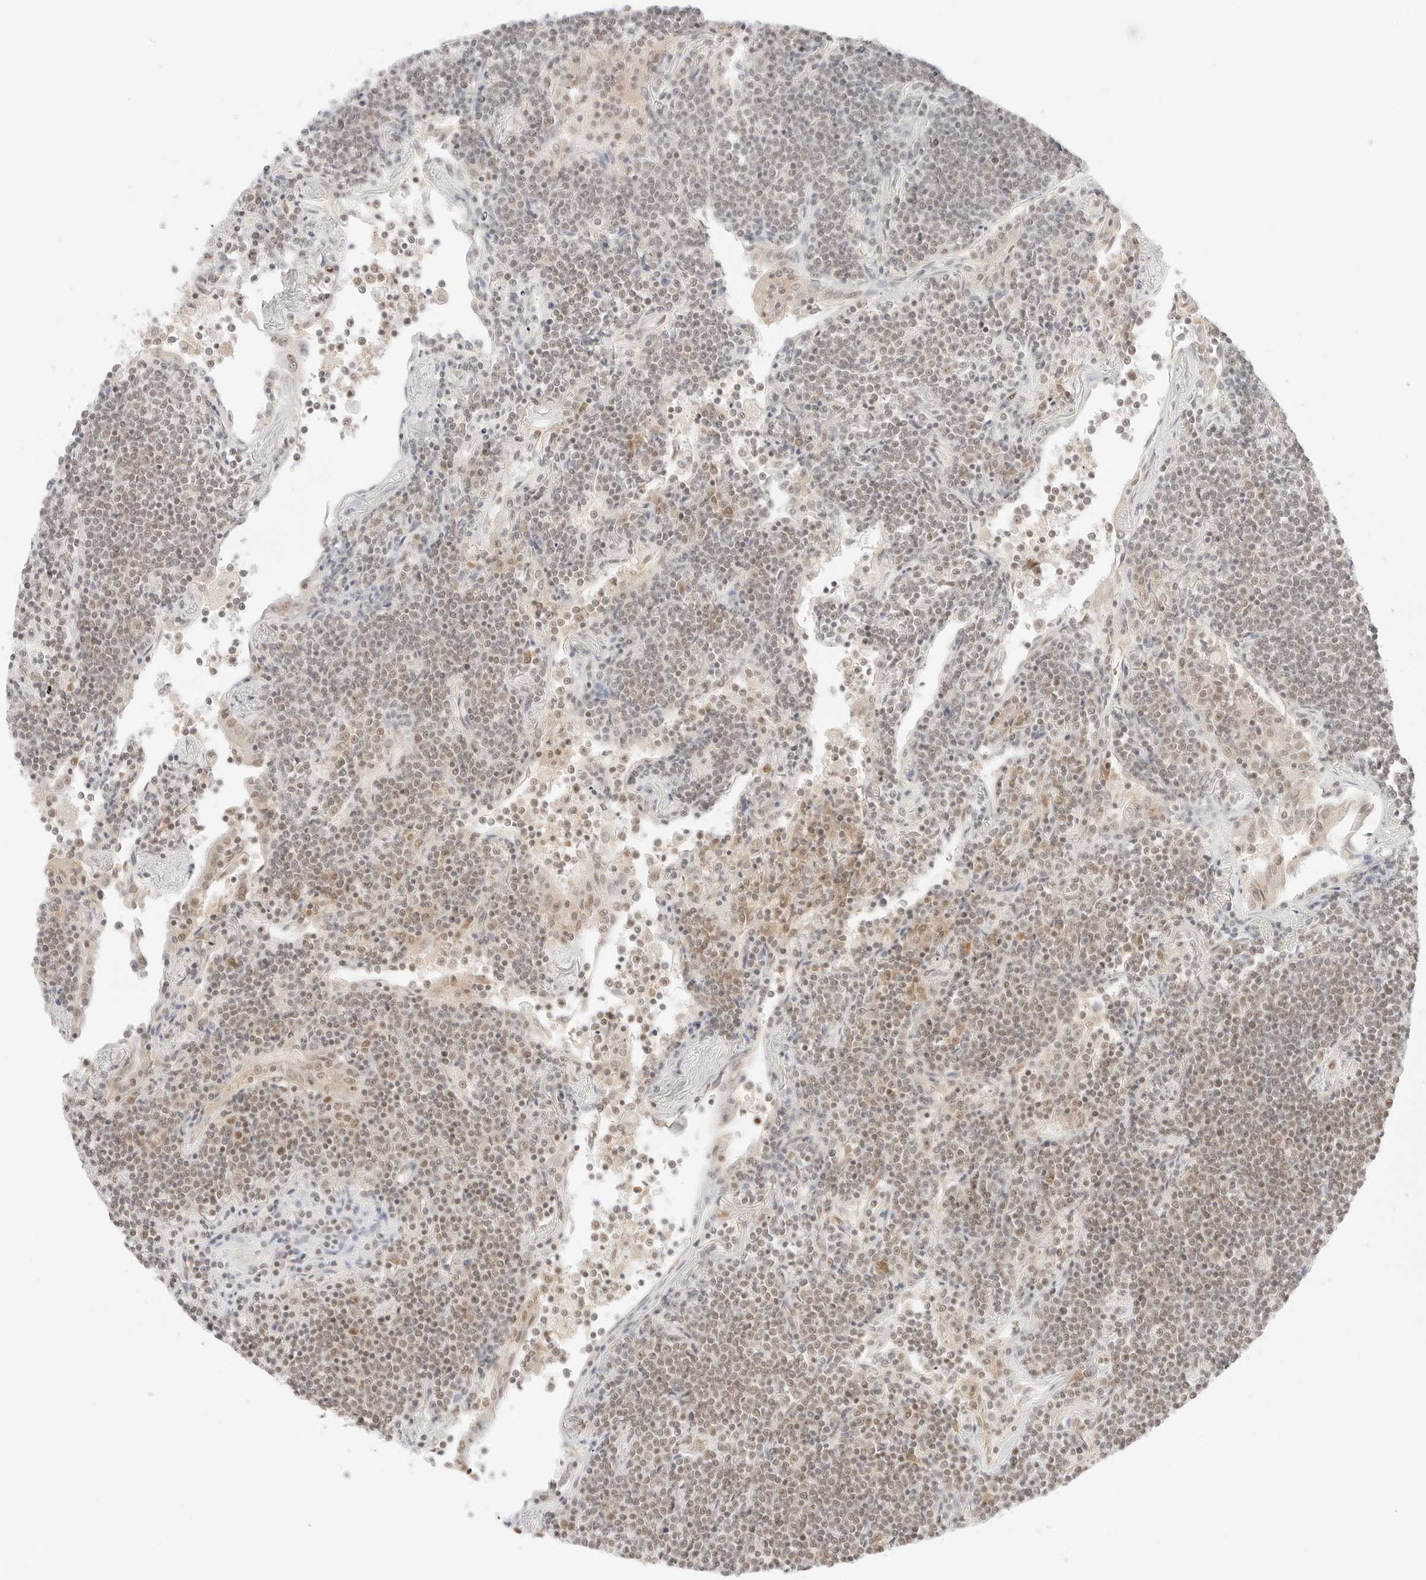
{"staining": {"intensity": "weak", "quantity": "25%-75%", "location": "nuclear"}, "tissue": "lymphoma", "cell_type": "Tumor cells", "image_type": "cancer", "snomed": [{"axis": "morphology", "description": "Malignant lymphoma, non-Hodgkin's type, Low grade"}, {"axis": "topography", "description": "Lung"}], "caption": "Protein analysis of lymphoma tissue shows weak nuclear expression in approximately 25%-75% of tumor cells.", "gene": "ITGA6", "patient": {"sex": "female", "age": 71}}